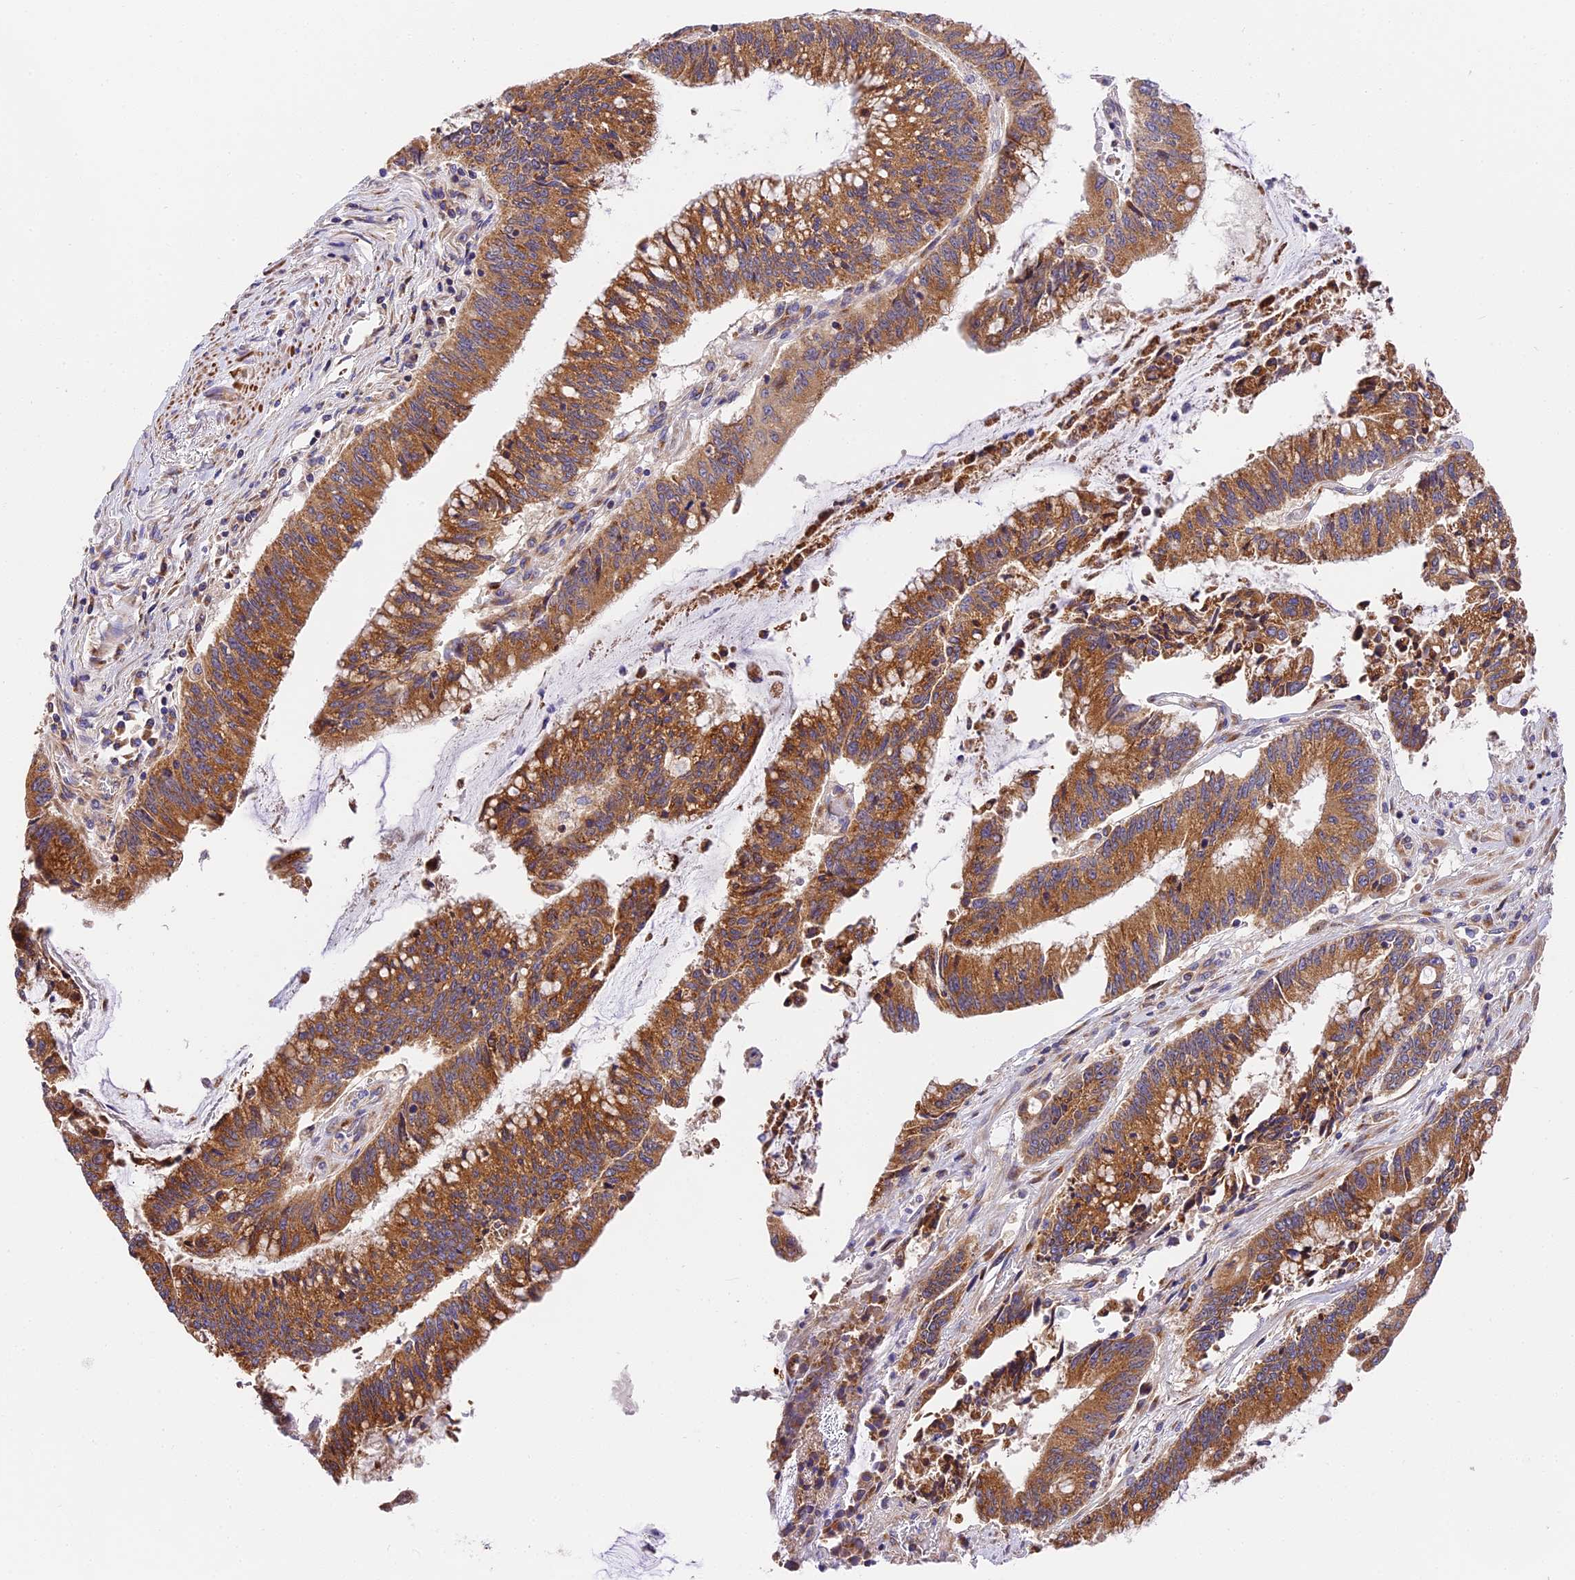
{"staining": {"intensity": "moderate", "quantity": ">75%", "location": "cytoplasmic/membranous"}, "tissue": "pancreatic cancer", "cell_type": "Tumor cells", "image_type": "cancer", "snomed": [{"axis": "morphology", "description": "Adenocarcinoma, NOS"}, {"axis": "topography", "description": "Pancreas"}], "caption": "Pancreatic cancer (adenocarcinoma) stained with a protein marker displays moderate staining in tumor cells.", "gene": "MRAS", "patient": {"sex": "female", "age": 50}}